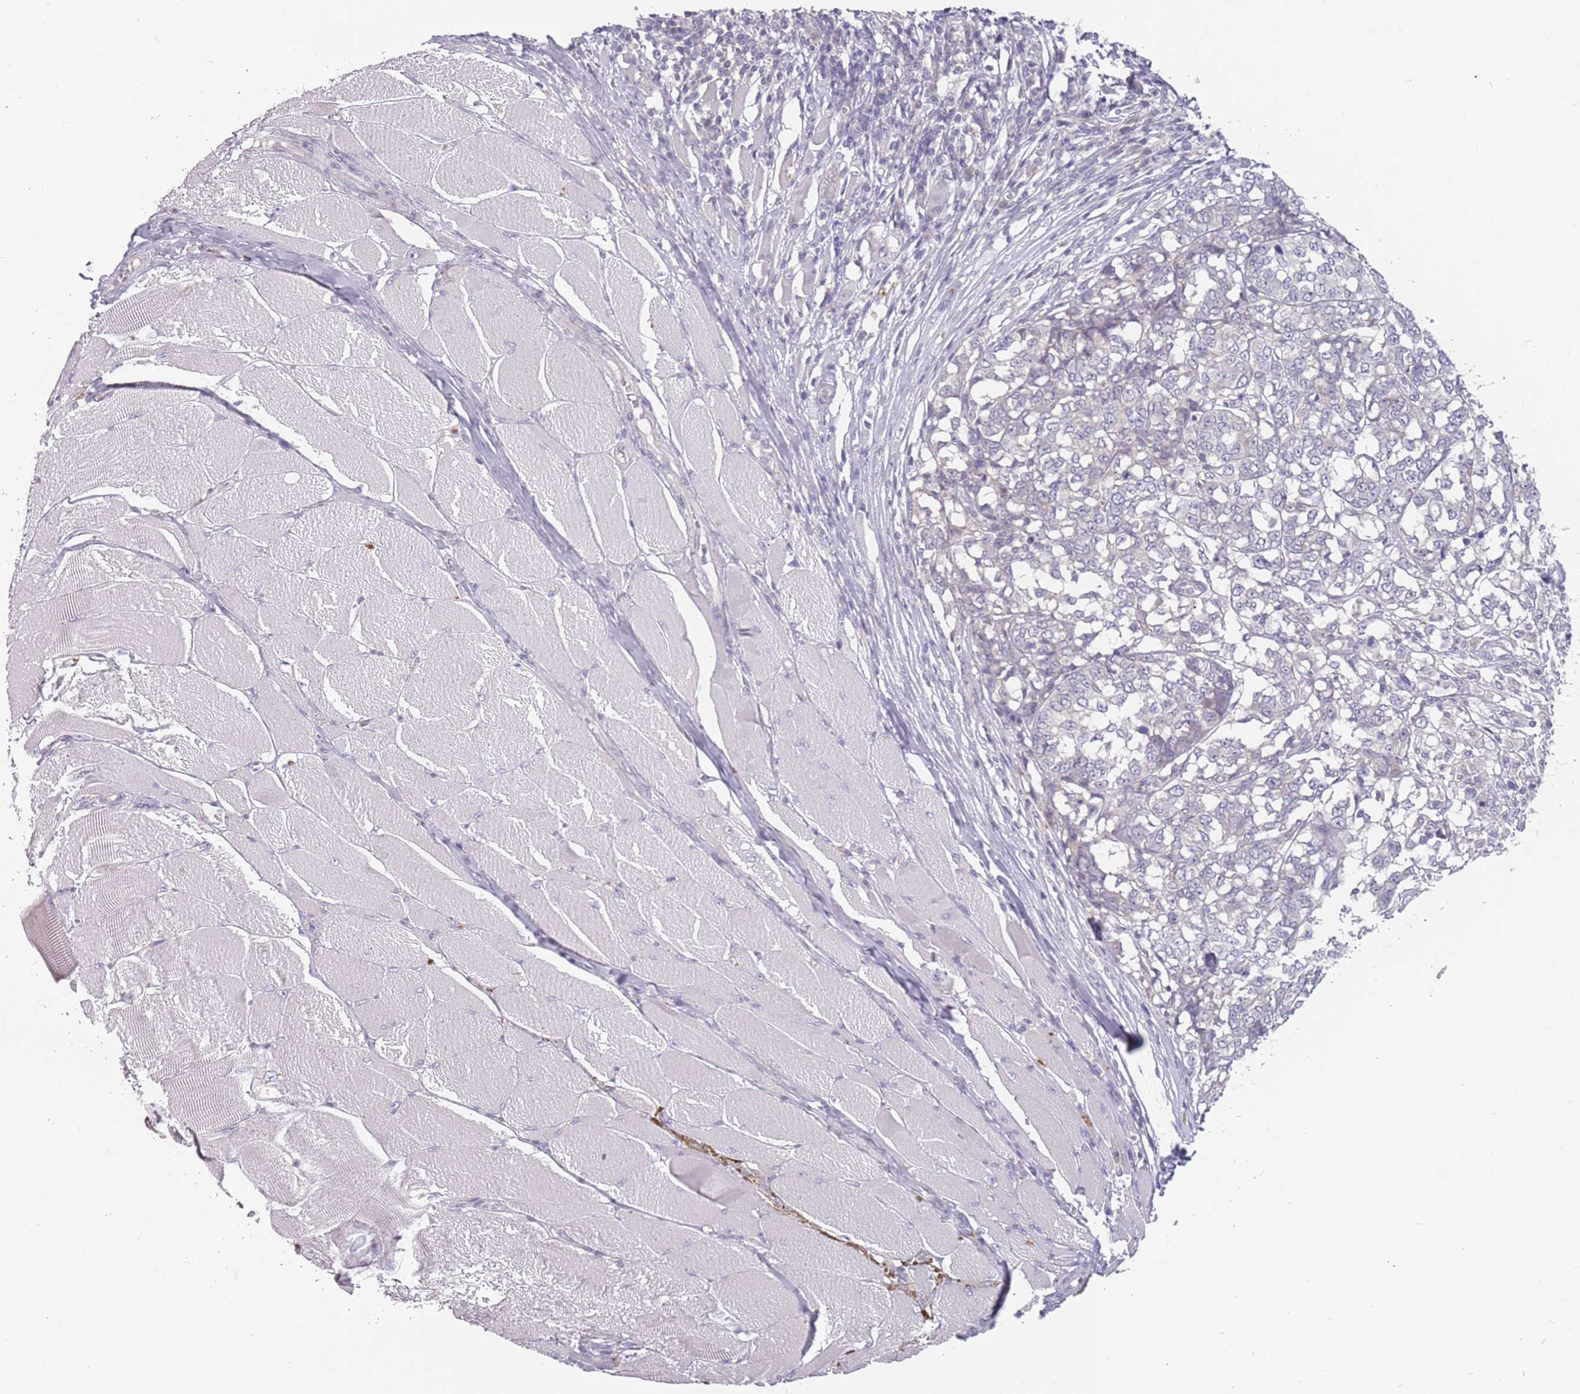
{"staining": {"intensity": "negative", "quantity": "none", "location": "none"}, "tissue": "melanoma", "cell_type": "Tumor cells", "image_type": "cancer", "snomed": [{"axis": "morphology", "description": "Malignant melanoma, NOS"}, {"axis": "topography", "description": "Skin"}], "caption": "There is no significant staining in tumor cells of malignant melanoma.", "gene": "CMTR2", "patient": {"sex": "female", "age": 72}}